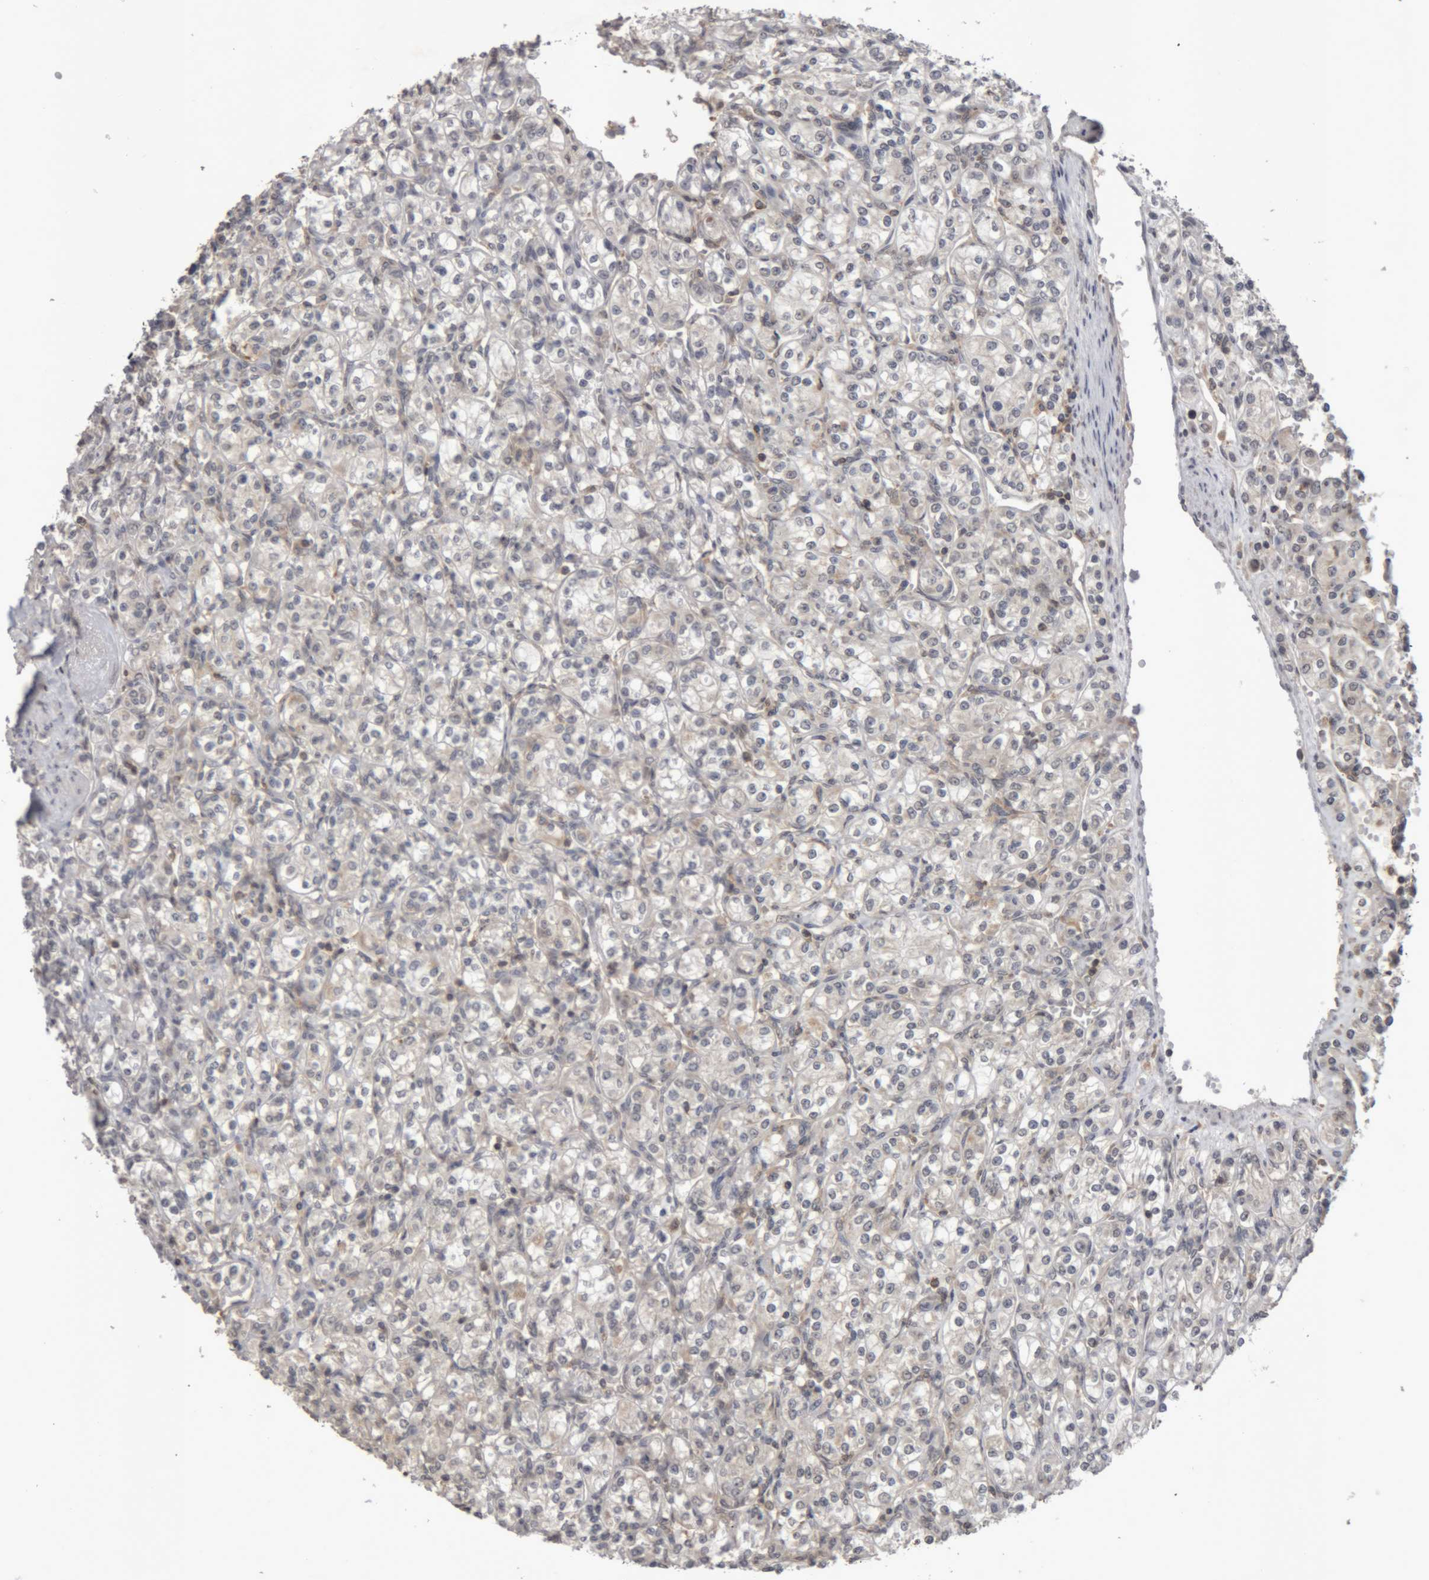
{"staining": {"intensity": "negative", "quantity": "none", "location": "none"}, "tissue": "renal cancer", "cell_type": "Tumor cells", "image_type": "cancer", "snomed": [{"axis": "morphology", "description": "Adenocarcinoma, NOS"}, {"axis": "topography", "description": "Kidney"}], "caption": "Immunohistochemistry (IHC) micrograph of neoplastic tissue: renal cancer (adenocarcinoma) stained with DAB exhibits no significant protein staining in tumor cells.", "gene": "NFATC2", "patient": {"sex": "male", "age": 77}}